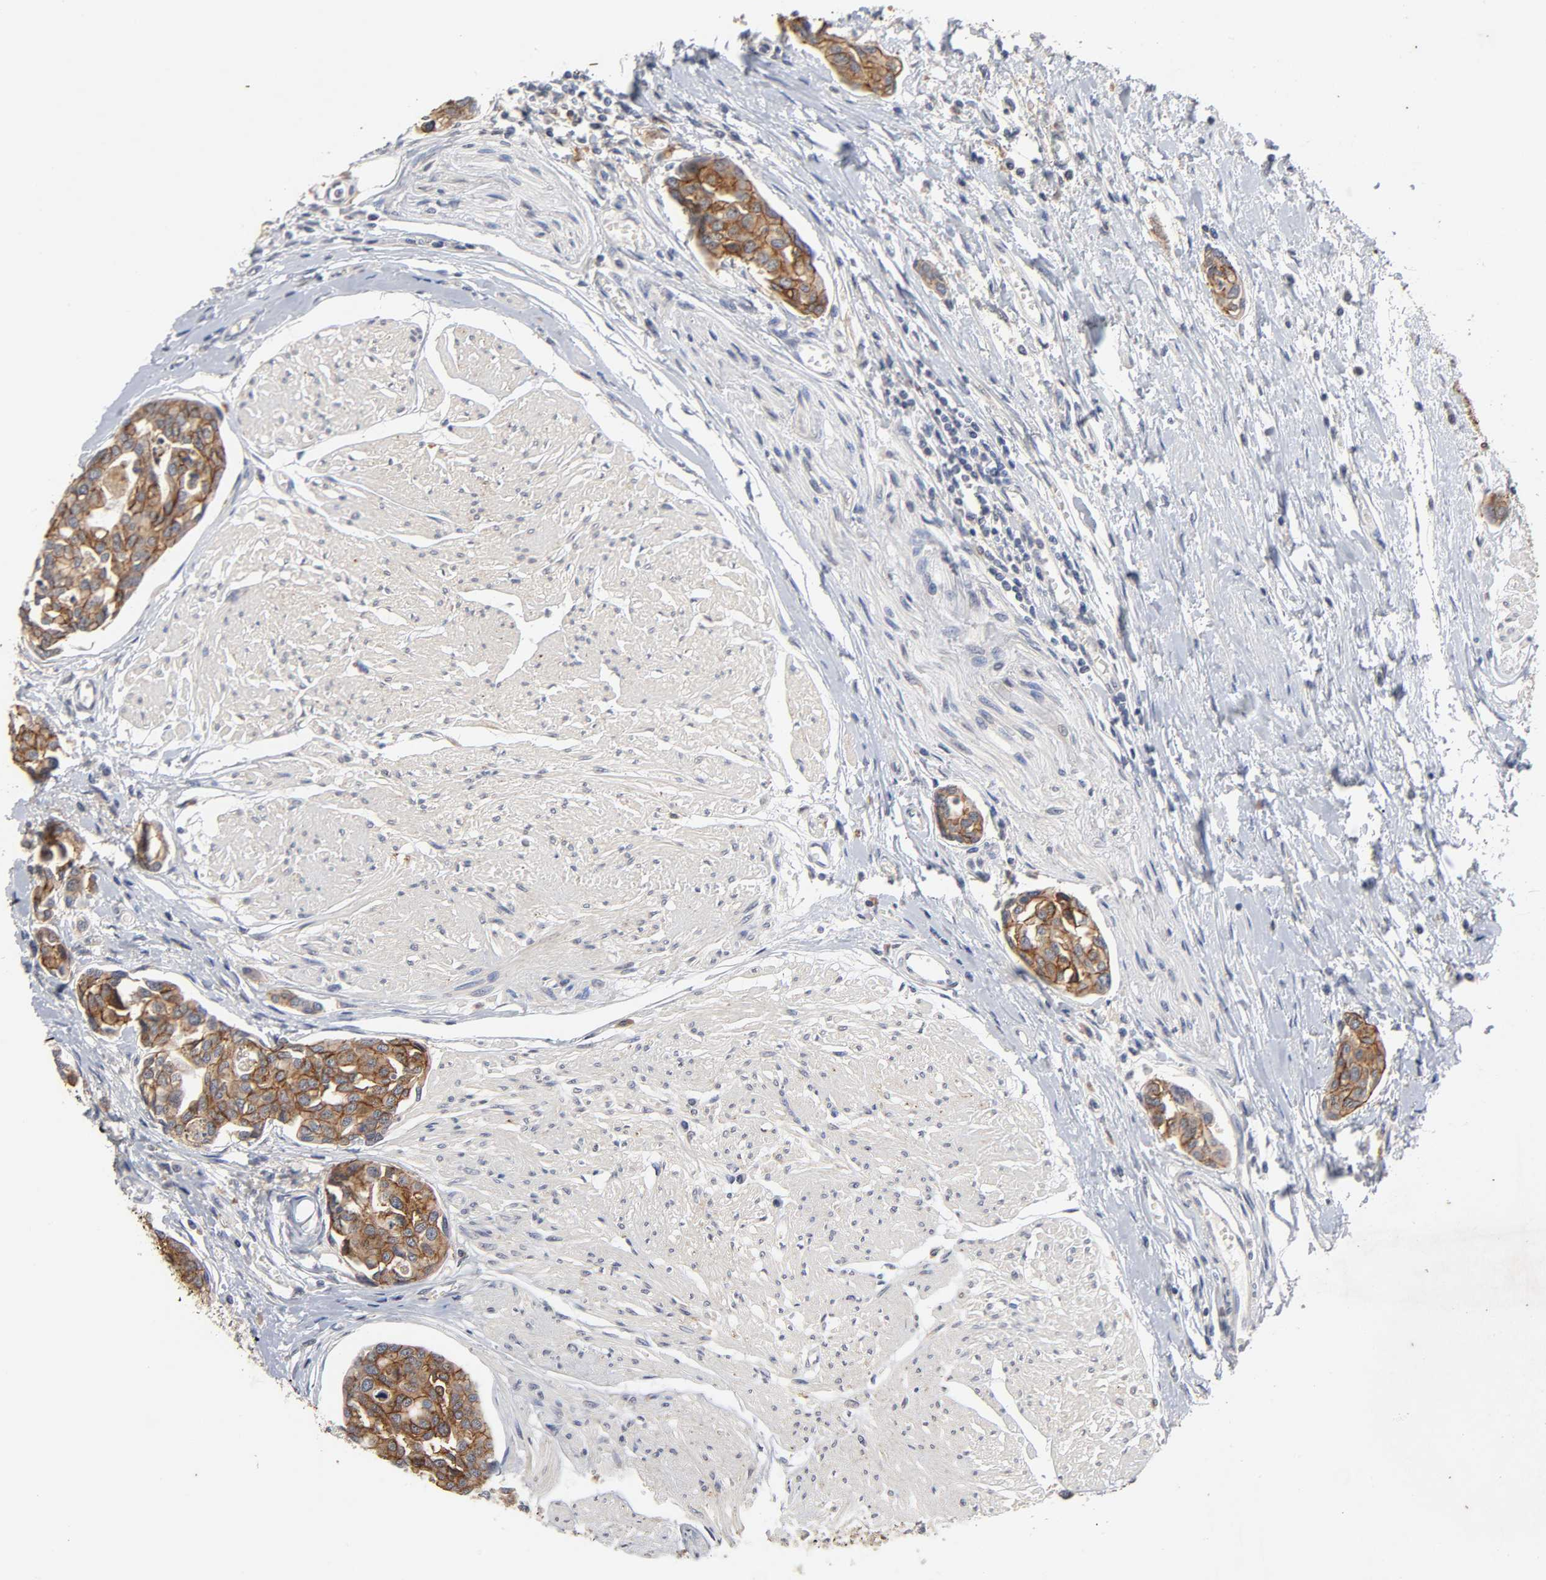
{"staining": {"intensity": "strong", "quantity": ">75%", "location": "cytoplasmic/membranous"}, "tissue": "urothelial cancer", "cell_type": "Tumor cells", "image_type": "cancer", "snomed": [{"axis": "morphology", "description": "Urothelial carcinoma, High grade"}, {"axis": "topography", "description": "Urinary bladder"}], "caption": "DAB immunohistochemical staining of human urothelial carcinoma (high-grade) exhibits strong cytoplasmic/membranous protein staining in approximately >75% of tumor cells. (IHC, brightfield microscopy, high magnification).", "gene": "CXADR", "patient": {"sex": "male", "age": 78}}